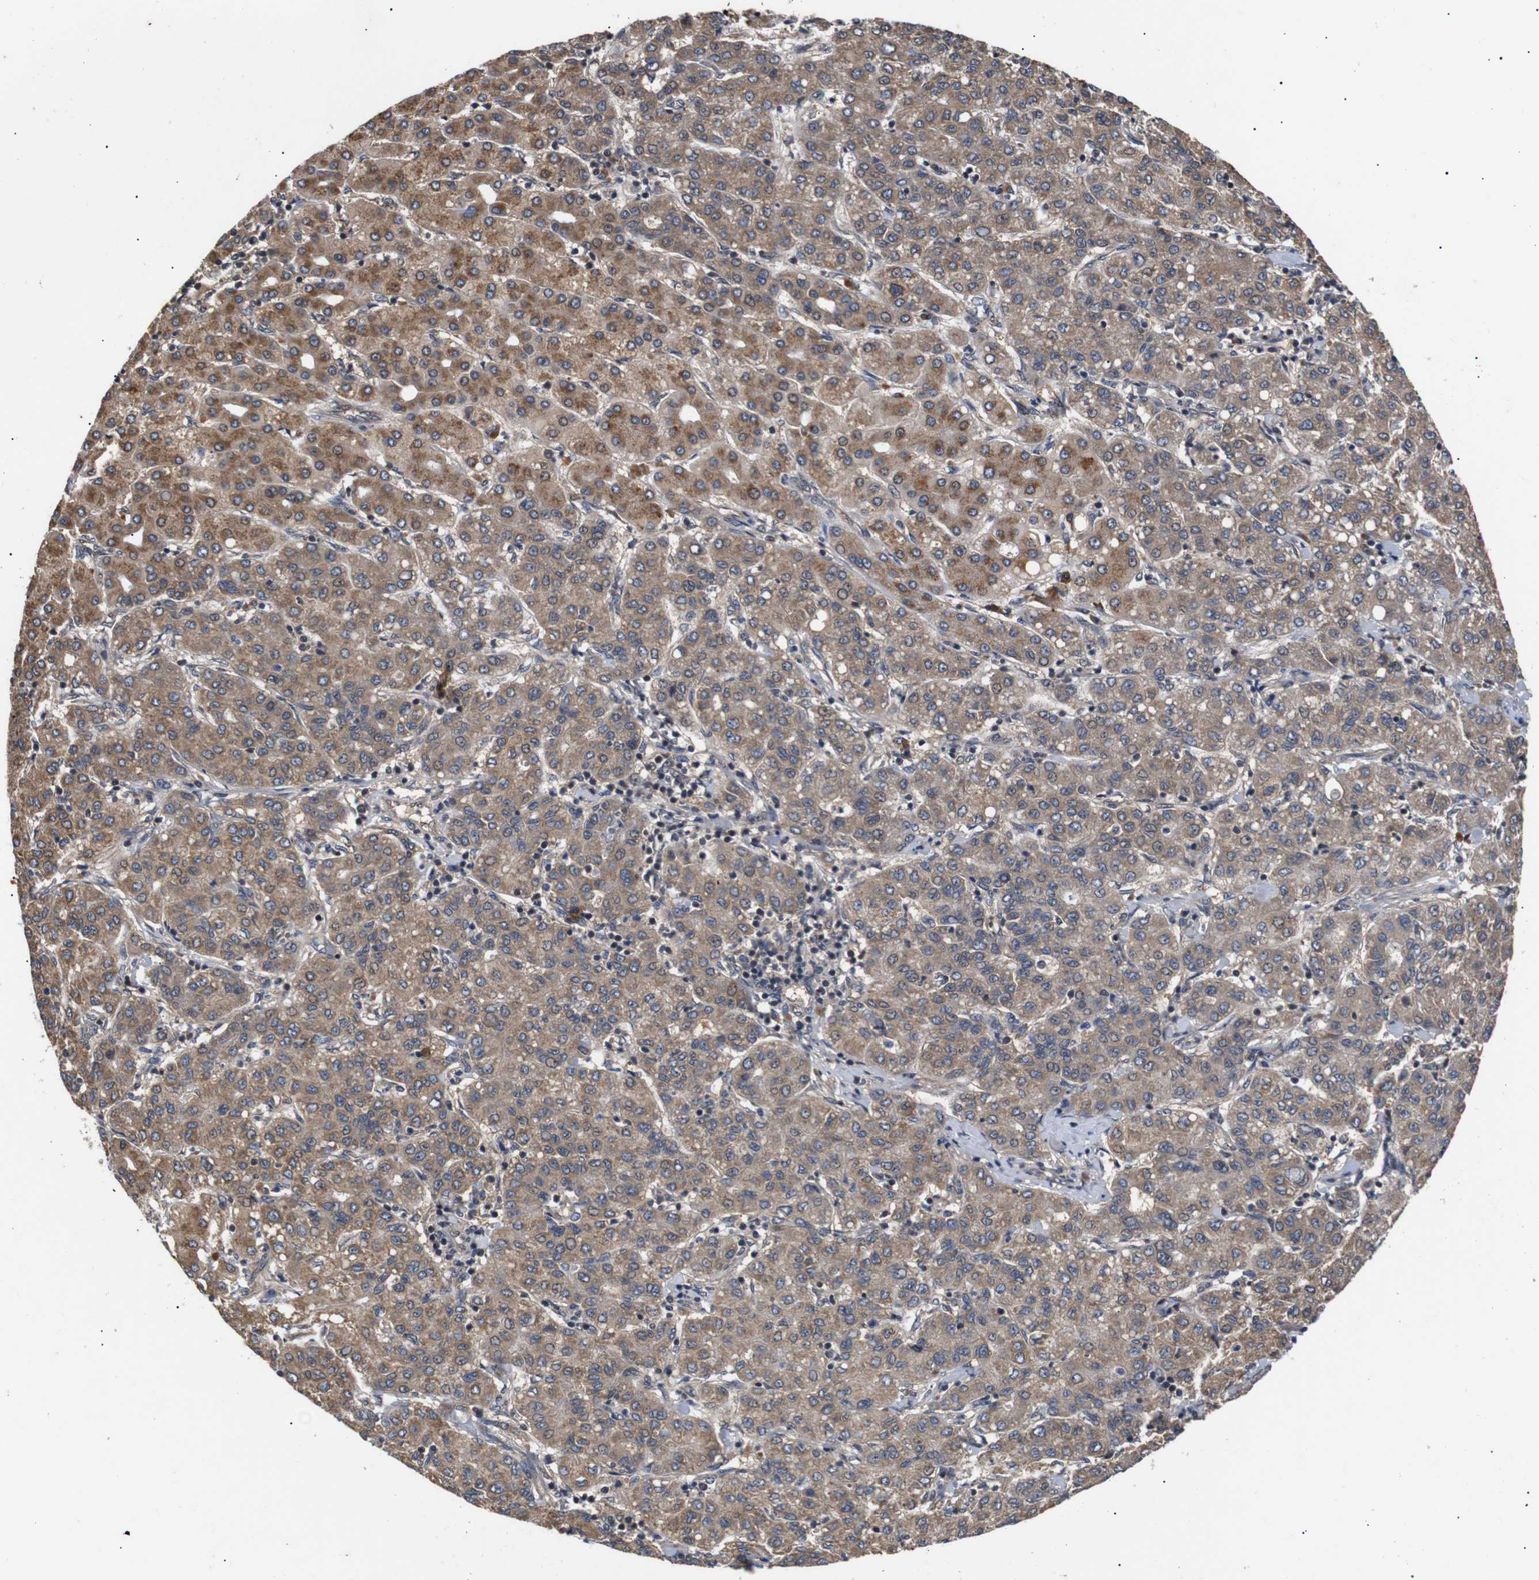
{"staining": {"intensity": "moderate", "quantity": ">75%", "location": "cytoplasmic/membranous"}, "tissue": "liver cancer", "cell_type": "Tumor cells", "image_type": "cancer", "snomed": [{"axis": "morphology", "description": "Carcinoma, Hepatocellular, NOS"}, {"axis": "topography", "description": "Liver"}], "caption": "Moderate cytoplasmic/membranous expression for a protein is seen in about >75% of tumor cells of liver hepatocellular carcinoma using immunohistochemistry.", "gene": "RIPK1", "patient": {"sex": "male", "age": 65}}